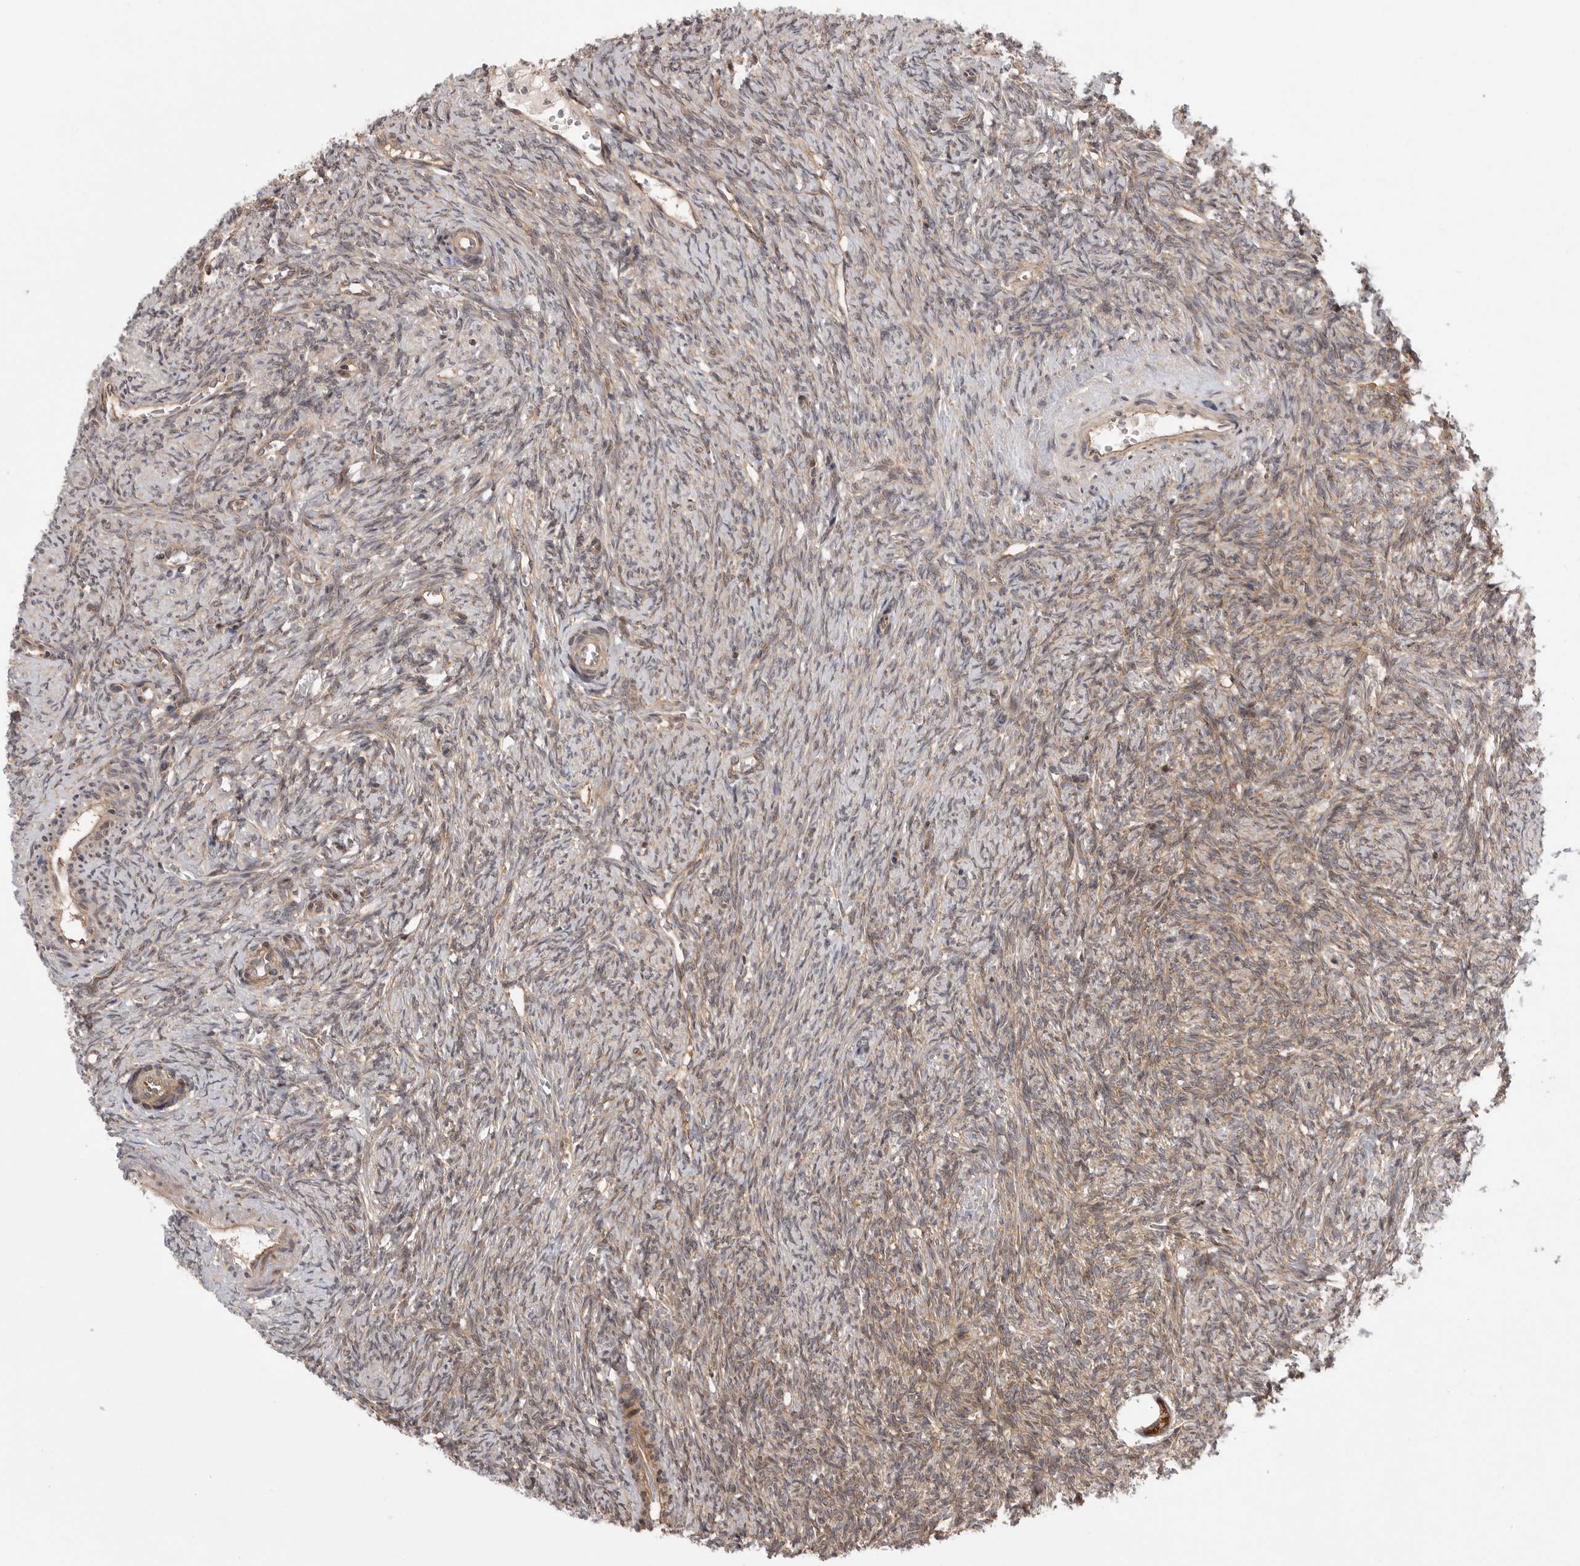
{"staining": {"intensity": "strong", "quantity": ">75%", "location": "cytoplasmic/membranous"}, "tissue": "ovary", "cell_type": "Follicle cells", "image_type": "normal", "snomed": [{"axis": "morphology", "description": "Normal tissue, NOS"}, {"axis": "topography", "description": "Ovary"}], "caption": "Follicle cells demonstrate high levels of strong cytoplasmic/membranous expression in approximately >75% of cells in unremarkable ovary.", "gene": "OXR1", "patient": {"sex": "female", "age": 41}}